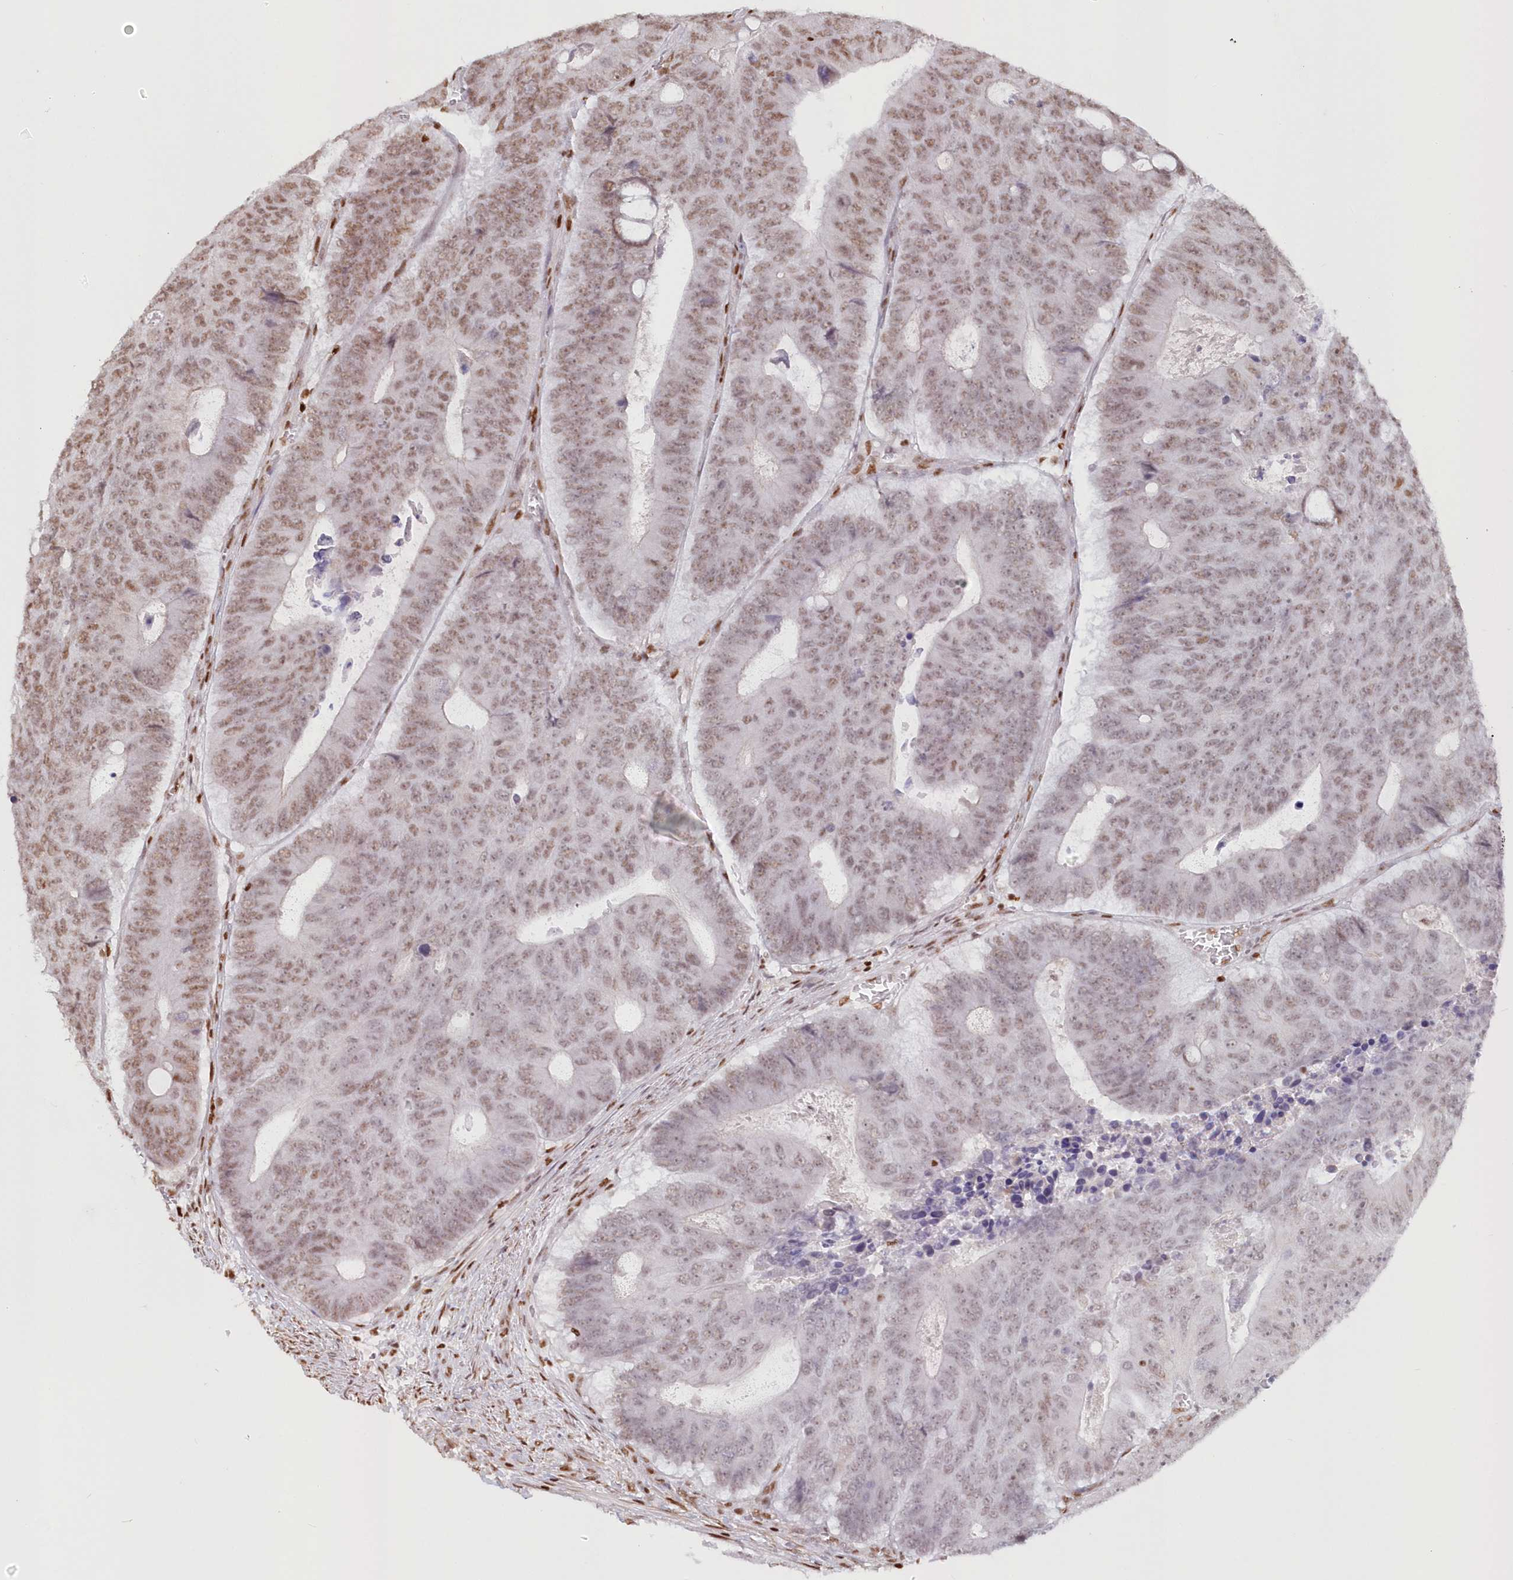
{"staining": {"intensity": "moderate", "quantity": "<25%", "location": "nuclear"}, "tissue": "colorectal cancer", "cell_type": "Tumor cells", "image_type": "cancer", "snomed": [{"axis": "morphology", "description": "Adenocarcinoma, NOS"}, {"axis": "topography", "description": "Colon"}], "caption": "Moderate nuclear positivity is identified in about <25% of tumor cells in colorectal adenocarcinoma.", "gene": "POLR2B", "patient": {"sex": "male", "age": 87}}